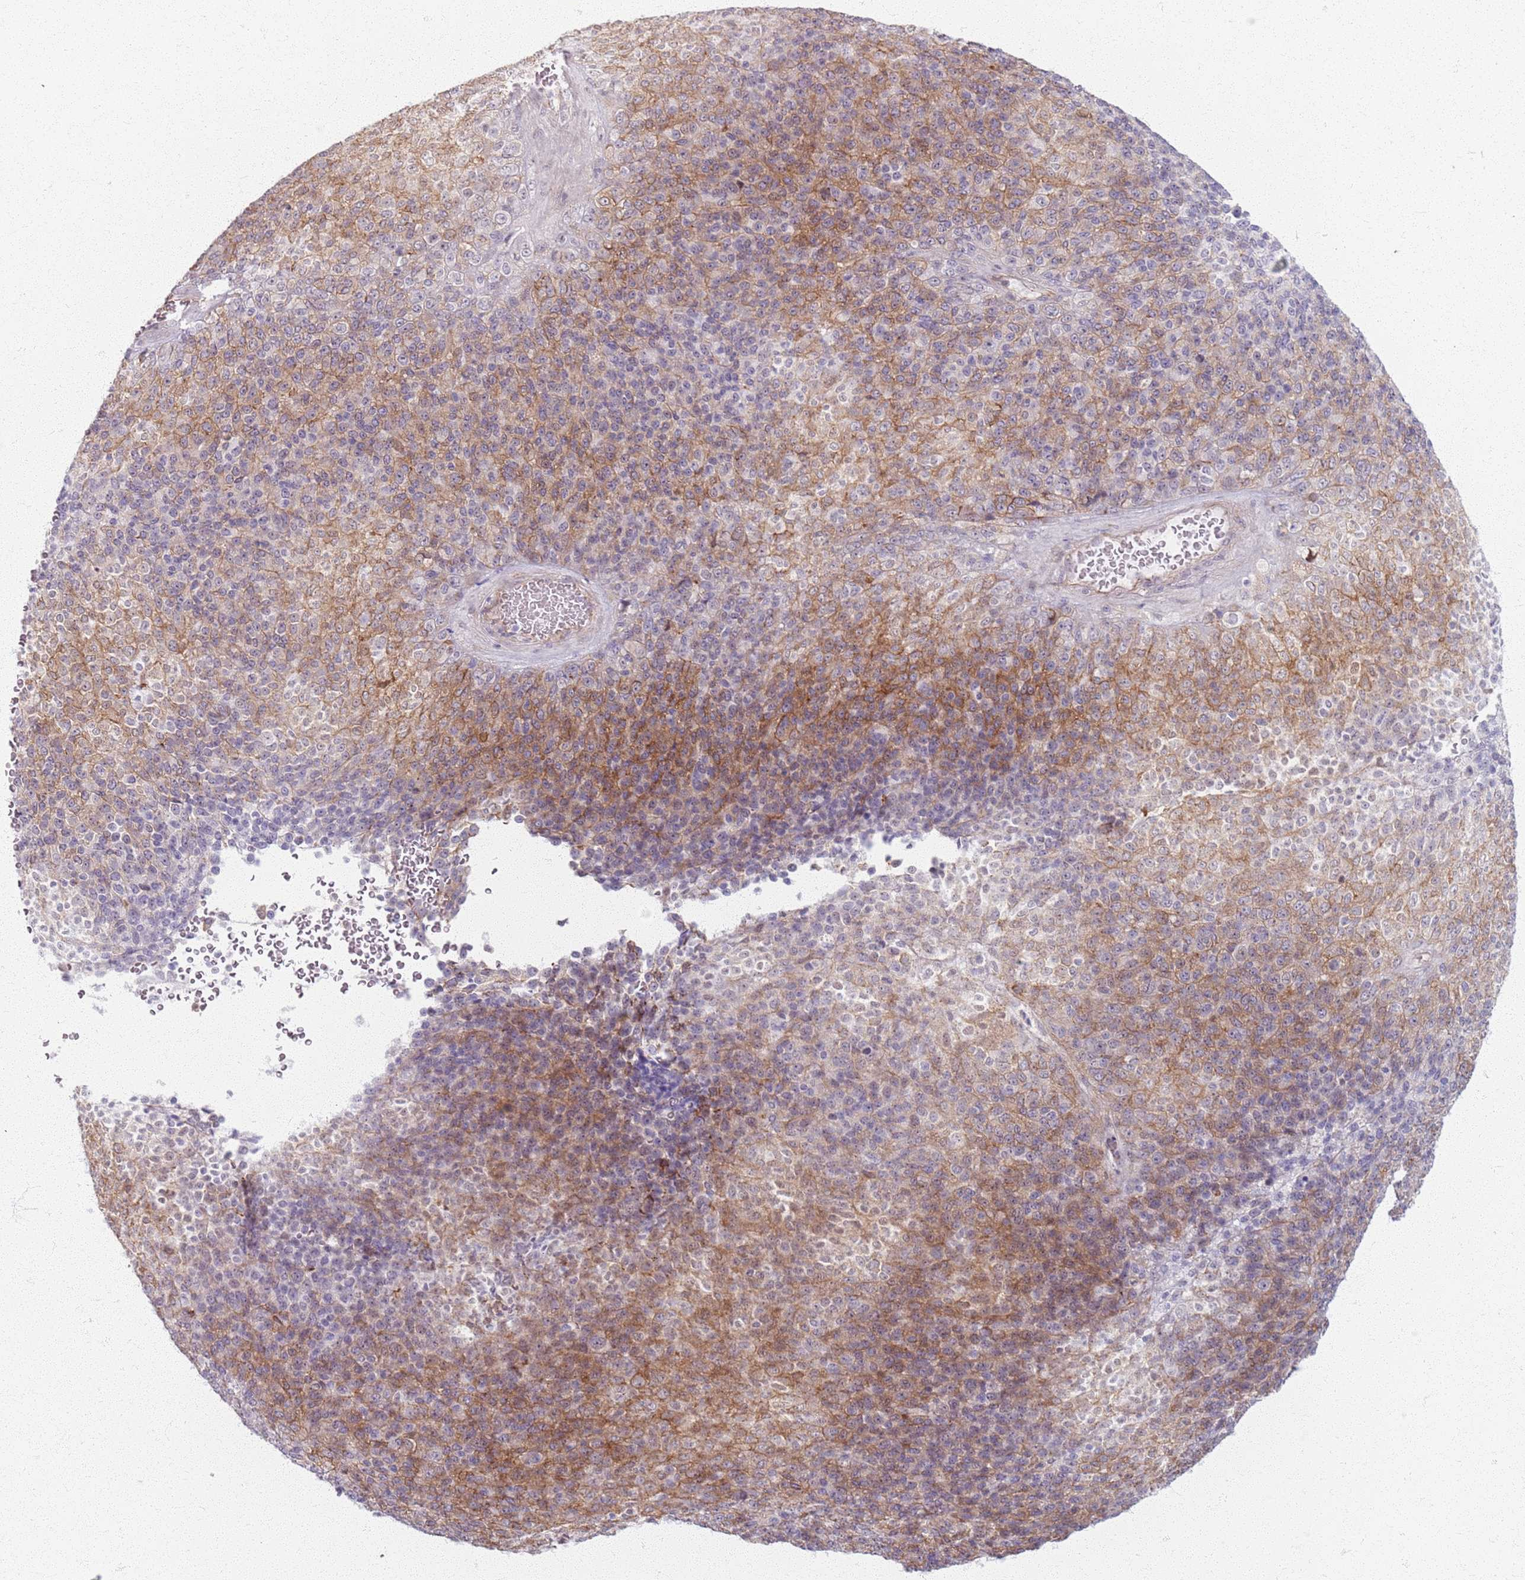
{"staining": {"intensity": "moderate", "quantity": "25%-75%", "location": "cytoplasmic/membranous"}, "tissue": "melanoma", "cell_type": "Tumor cells", "image_type": "cancer", "snomed": [{"axis": "morphology", "description": "Malignant melanoma, Metastatic site"}, {"axis": "topography", "description": "Brain"}], "caption": "Brown immunohistochemical staining in human malignant melanoma (metastatic site) exhibits moderate cytoplasmic/membranous staining in approximately 25%-75% of tumor cells.", "gene": "KCNA5", "patient": {"sex": "female", "age": 56}}